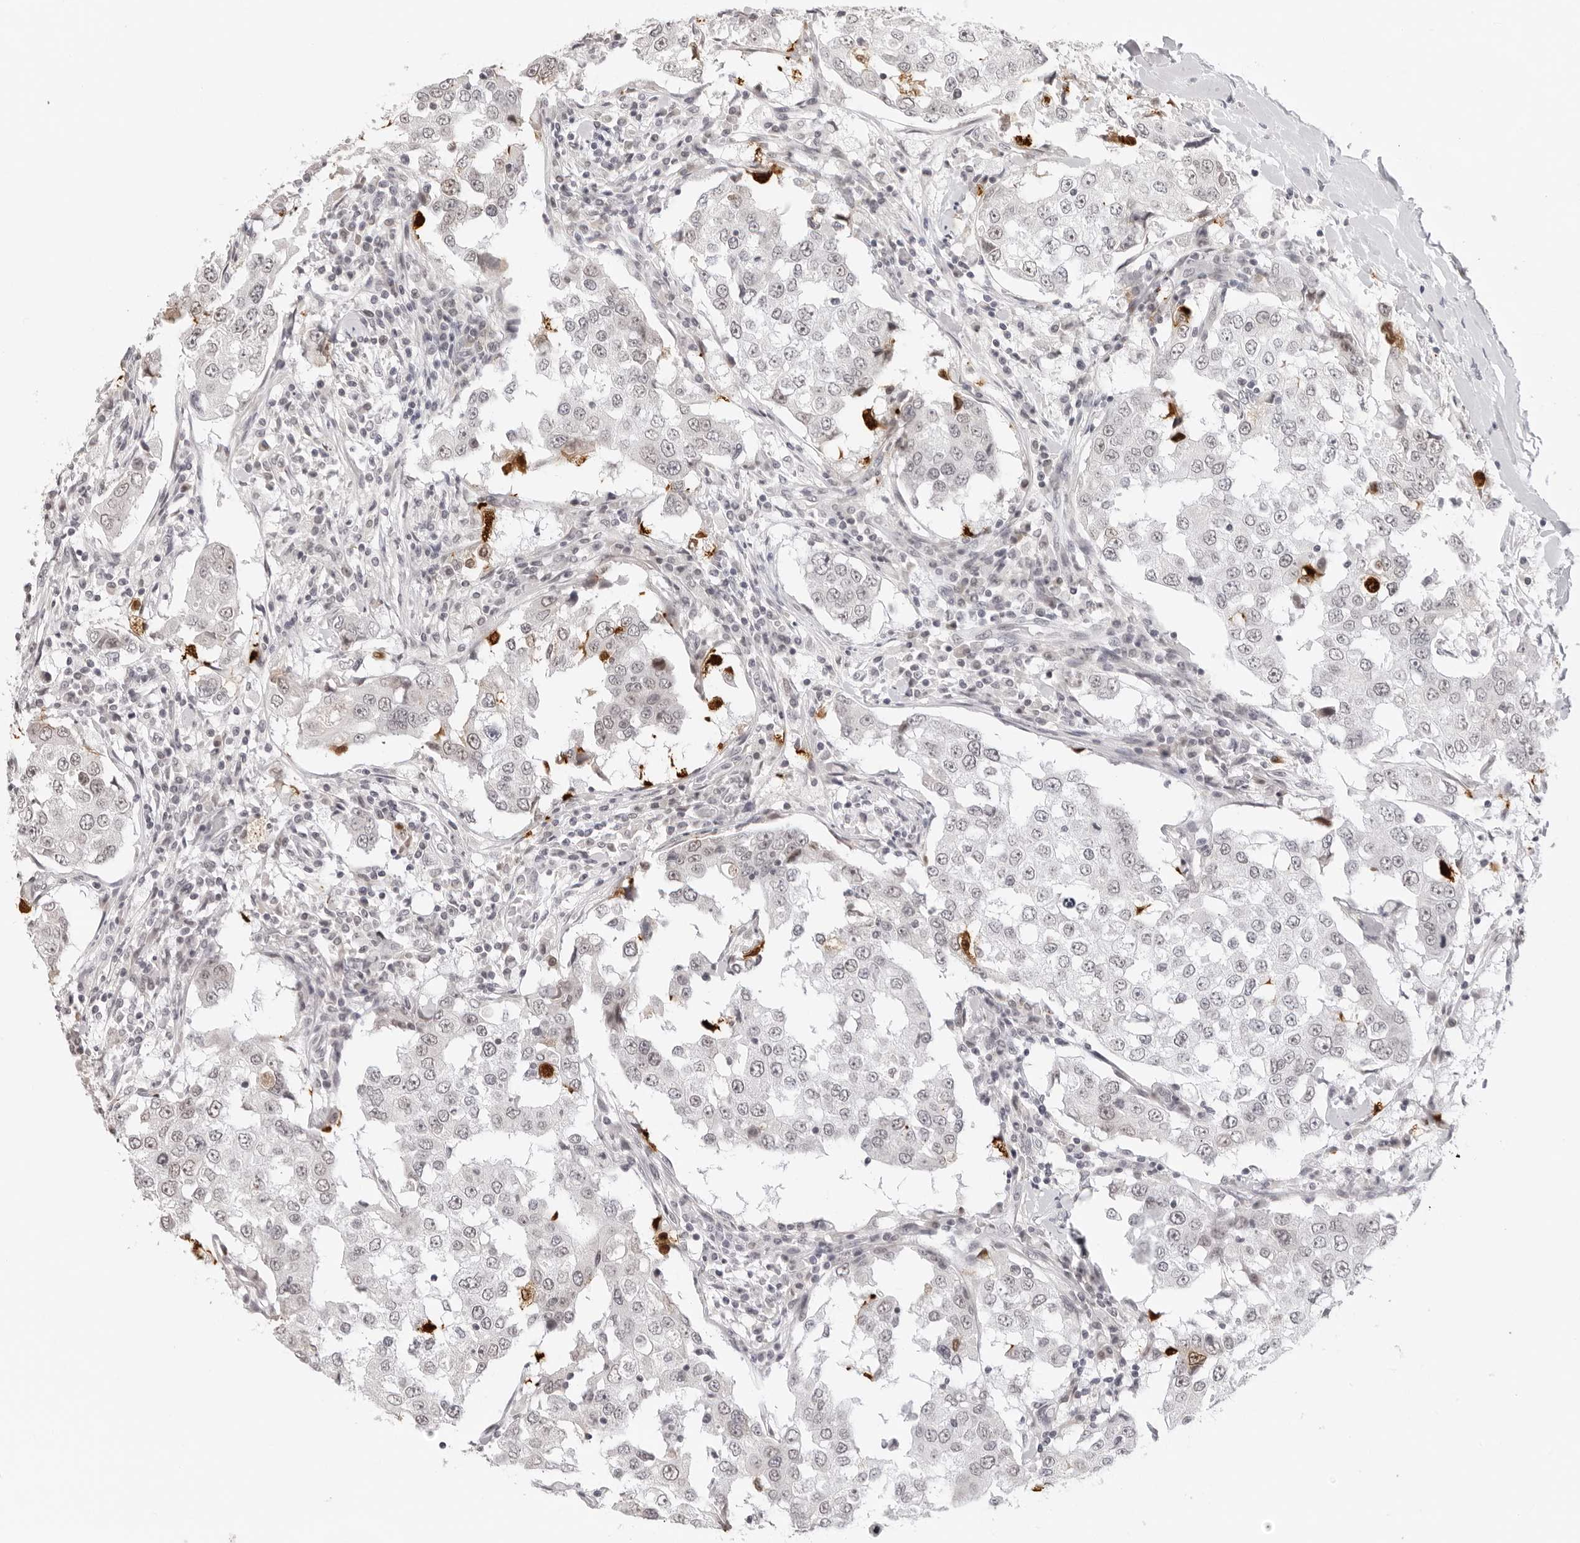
{"staining": {"intensity": "negative", "quantity": "none", "location": "none"}, "tissue": "breast cancer", "cell_type": "Tumor cells", "image_type": "cancer", "snomed": [{"axis": "morphology", "description": "Duct carcinoma"}, {"axis": "topography", "description": "Breast"}], "caption": "Image shows no significant protein staining in tumor cells of breast cancer. (Stains: DAB immunohistochemistry (IHC) with hematoxylin counter stain, Microscopy: brightfield microscopy at high magnification).", "gene": "MSH6", "patient": {"sex": "female", "age": 27}}